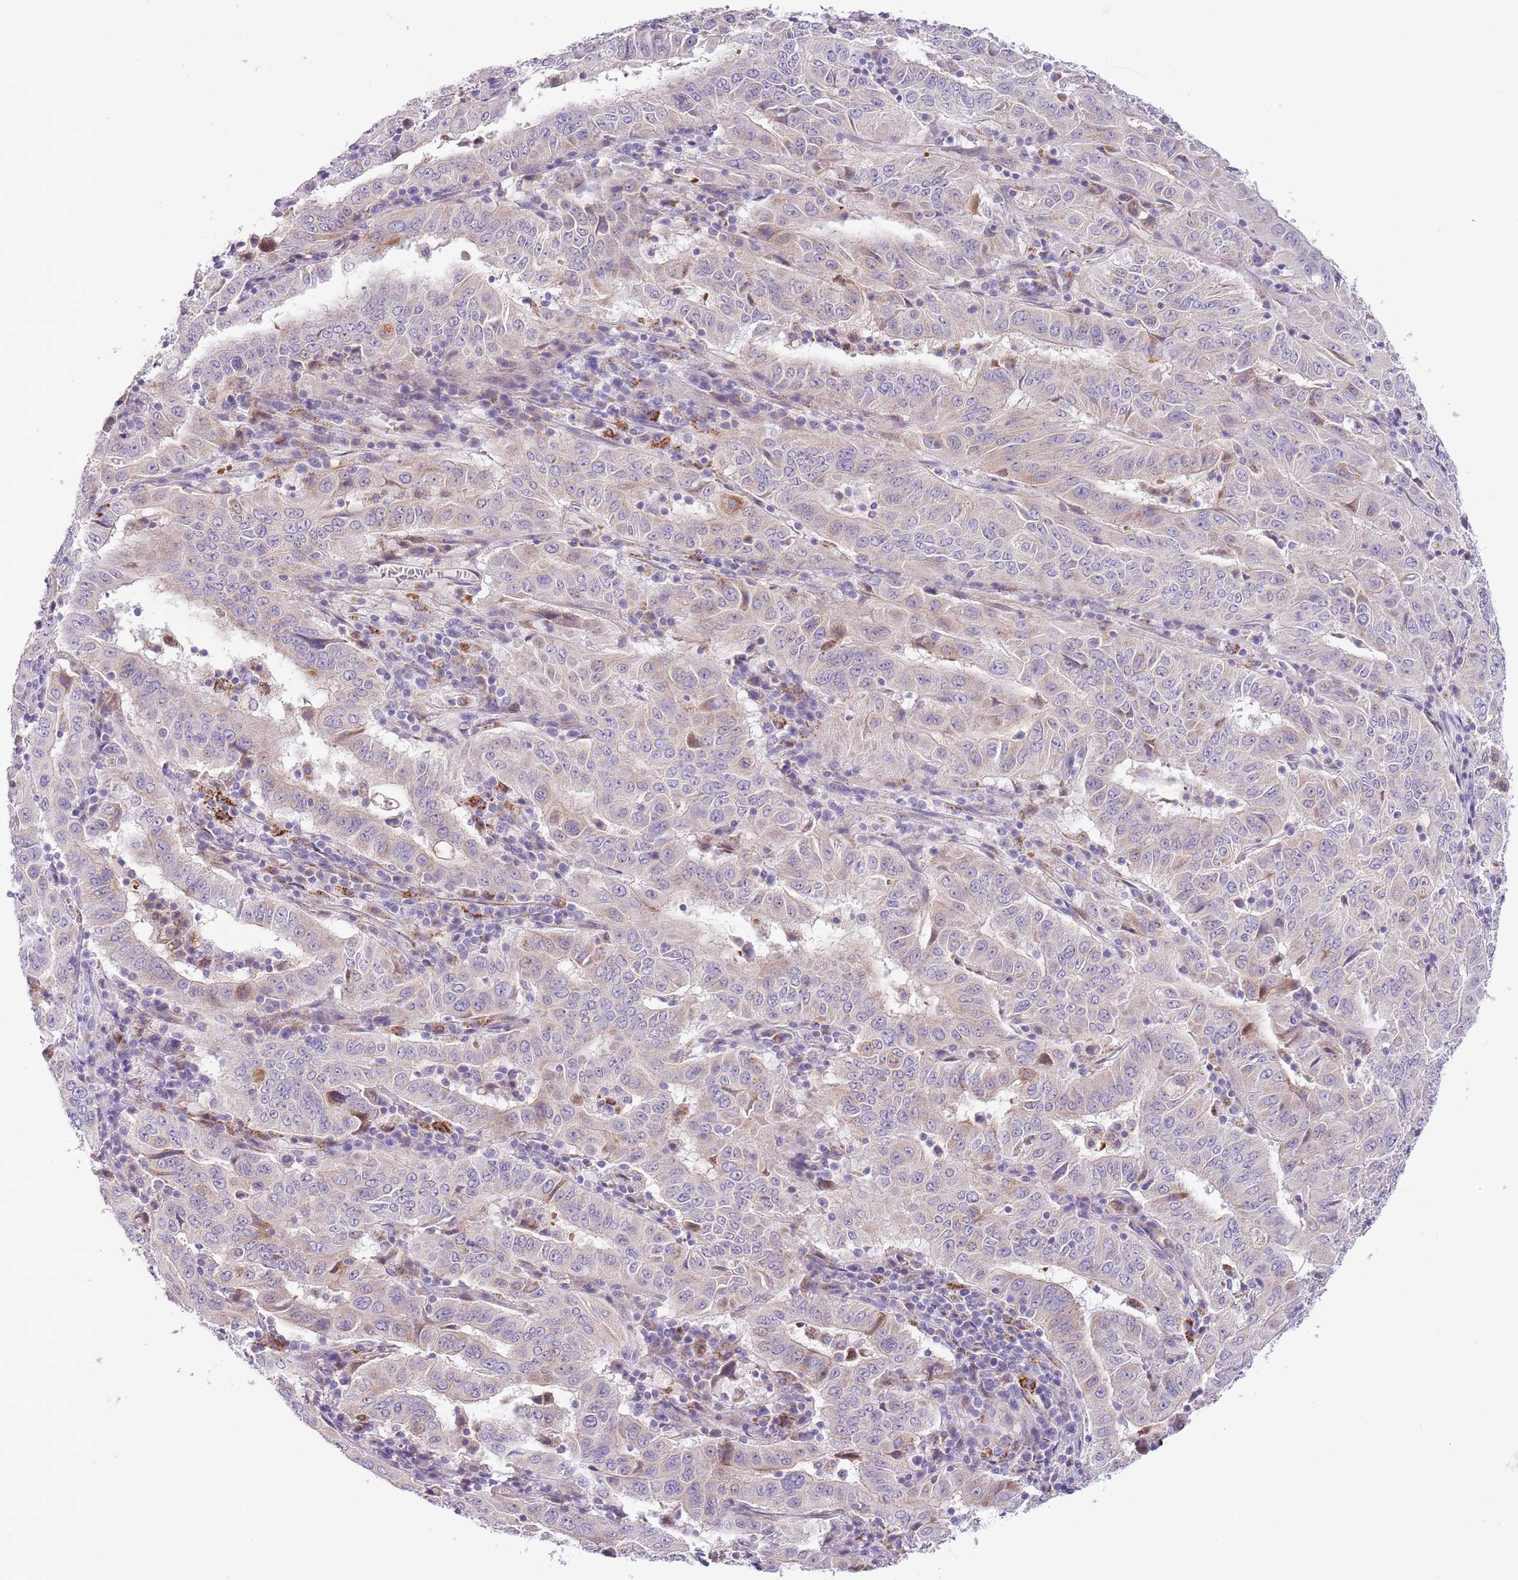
{"staining": {"intensity": "negative", "quantity": "none", "location": "none"}, "tissue": "pancreatic cancer", "cell_type": "Tumor cells", "image_type": "cancer", "snomed": [{"axis": "morphology", "description": "Adenocarcinoma, NOS"}, {"axis": "topography", "description": "Pancreas"}], "caption": "Adenocarcinoma (pancreatic) was stained to show a protein in brown. There is no significant staining in tumor cells. Brightfield microscopy of immunohistochemistry (IHC) stained with DAB (brown) and hematoxylin (blue), captured at high magnification.", "gene": "ZNF658", "patient": {"sex": "male", "age": 63}}